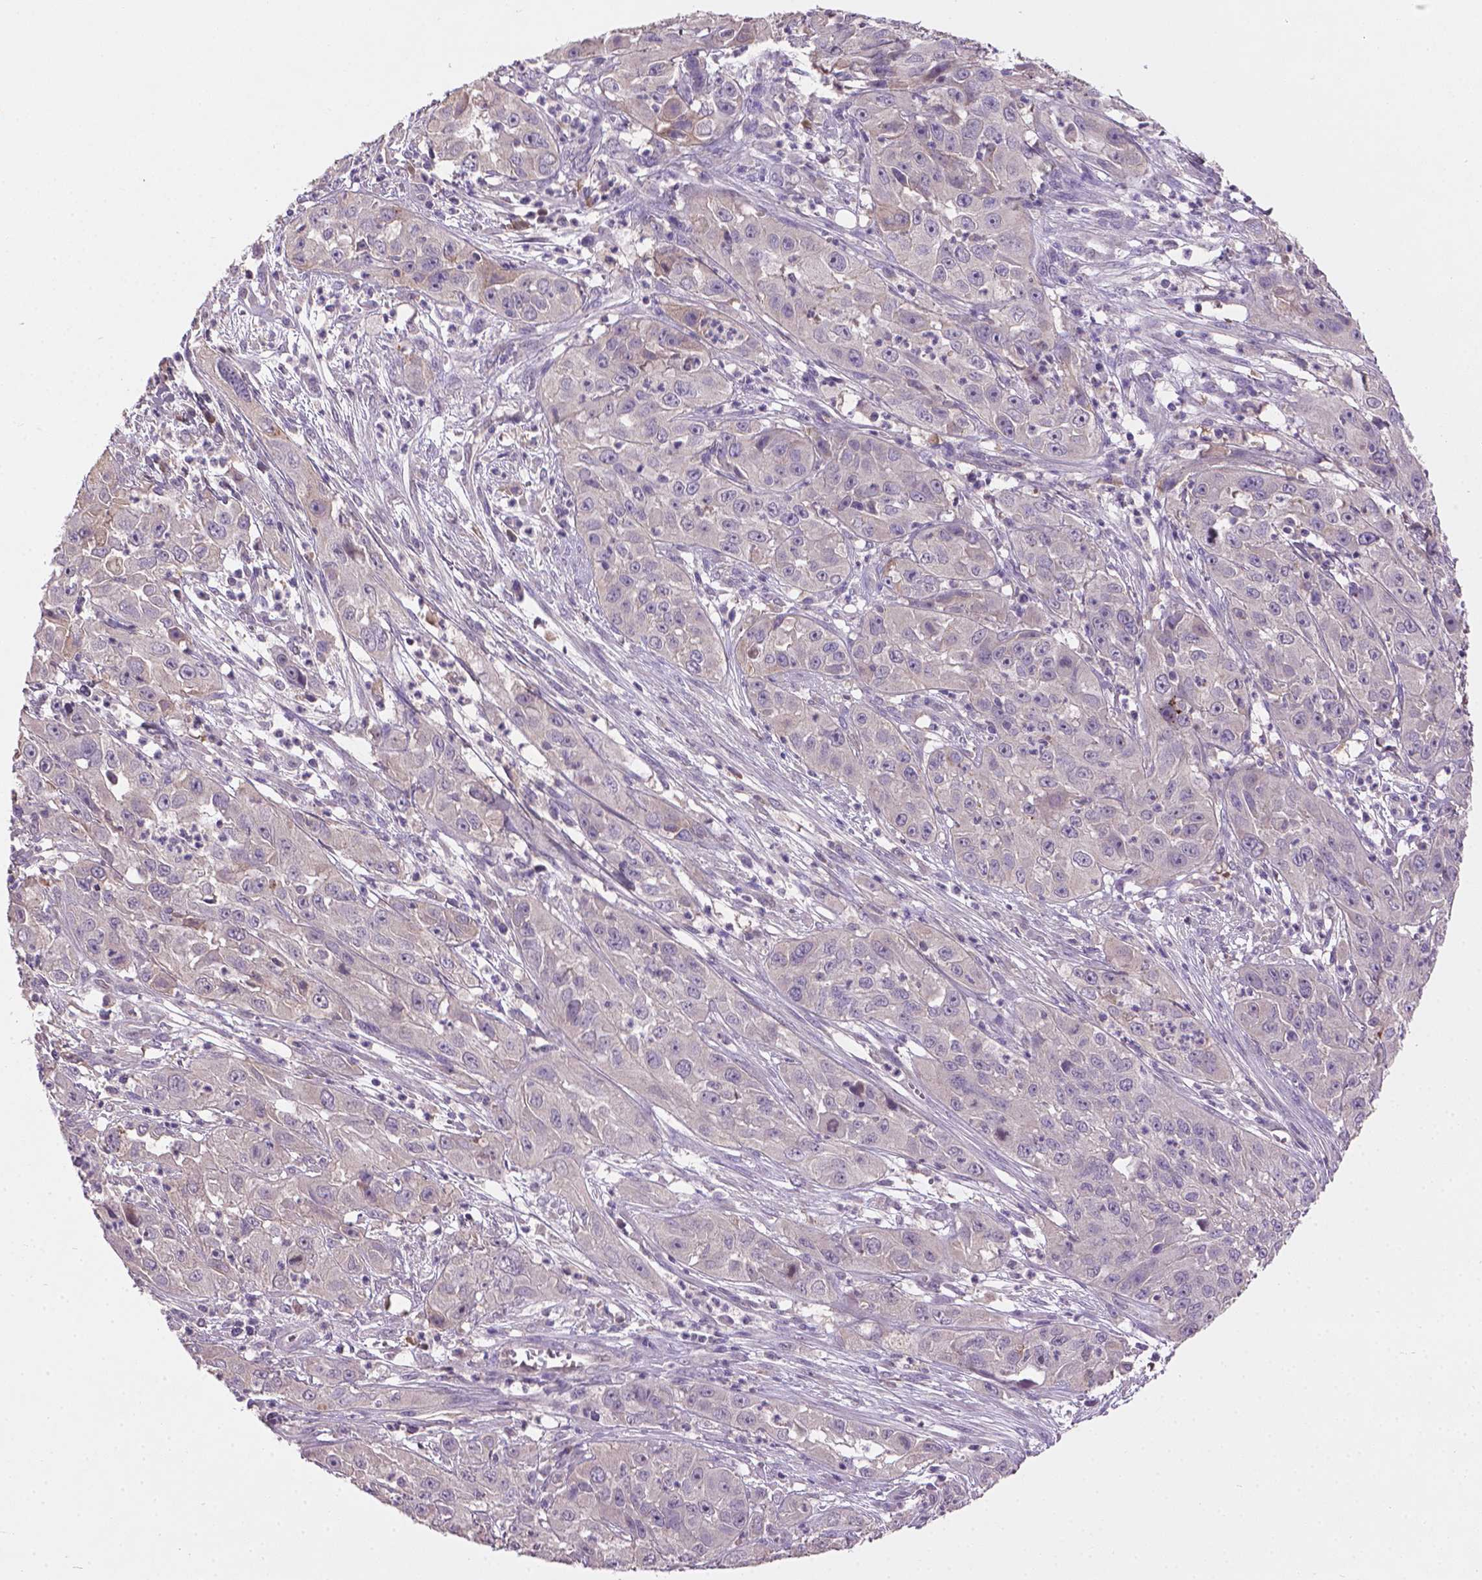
{"staining": {"intensity": "negative", "quantity": "none", "location": "none"}, "tissue": "cervical cancer", "cell_type": "Tumor cells", "image_type": "cancer", "snomed": [{"axis": "morphology", "description": "Squamous cell carcinoma, NOS"}, {"axis": "topography", "description": "Cervix"}], "caption": "Cervical squamous cell carcinoma was stained to show a protein in brown. There is no significant expression in tumor cells. (Immunohistochemistry, brightfield microscopy, high magnification).", "gene": "SOX17", "patient": {"sex": "female", "age": 32}}